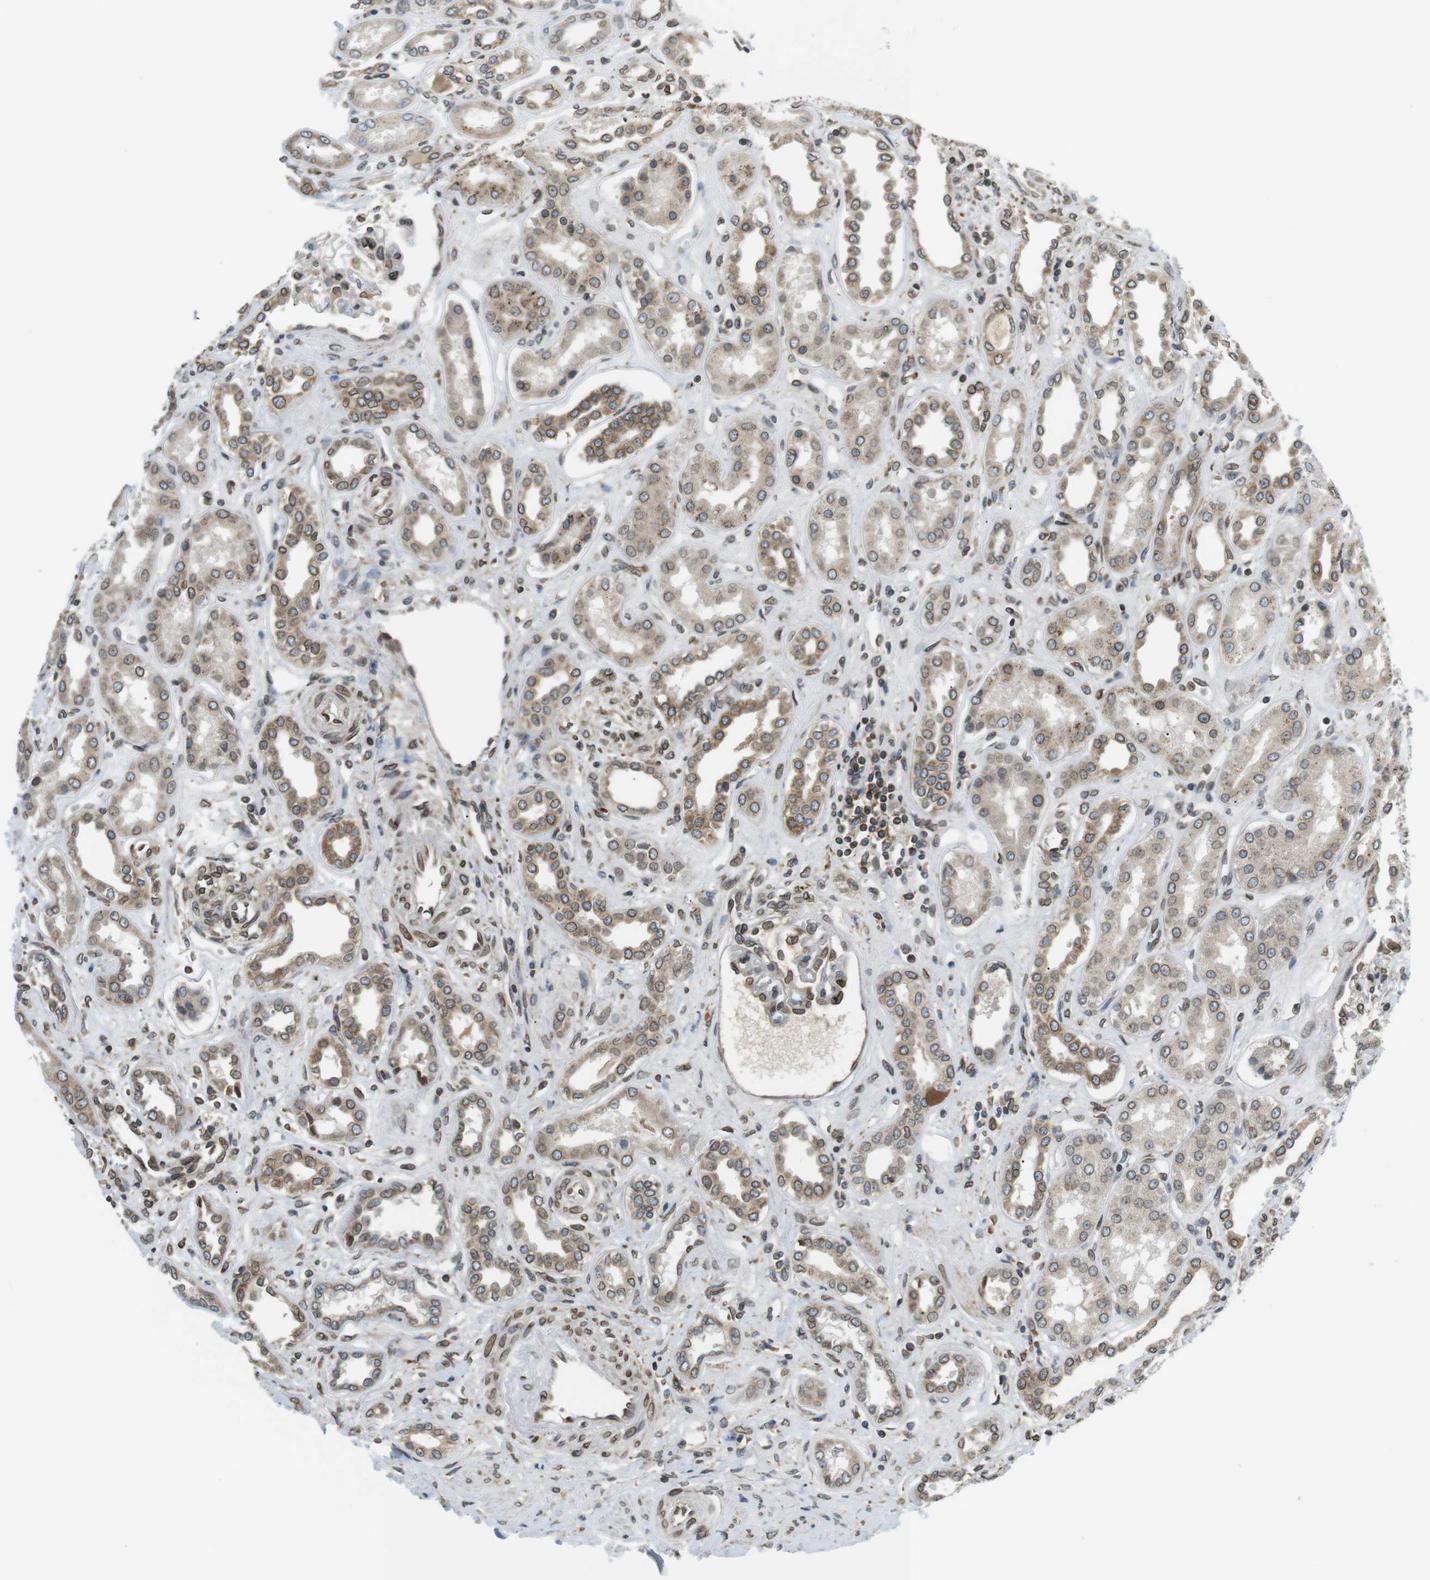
{"staining": {"intensity": "strong", "quantity": "25%-75%", "location": "cytoplasmic/membranous,nuclear"}, "tissue": "kidney", "cell_type": "Cells in glomeruli", "image_type": "normal", "snomed": [{"axis": "morphology", "description": "Normal tissue, NOS"}, {"axis": "topography", "description": "Kidney"}], "caption": "Kidney stained with DAB IHC exhibits high levels of strong cytoplasmic/membranous,nuclear staining in approximately 25%-75% of cells in glomeruli.", "gene": "TMX4", "patient": {"sex": "male", "age": 59}}